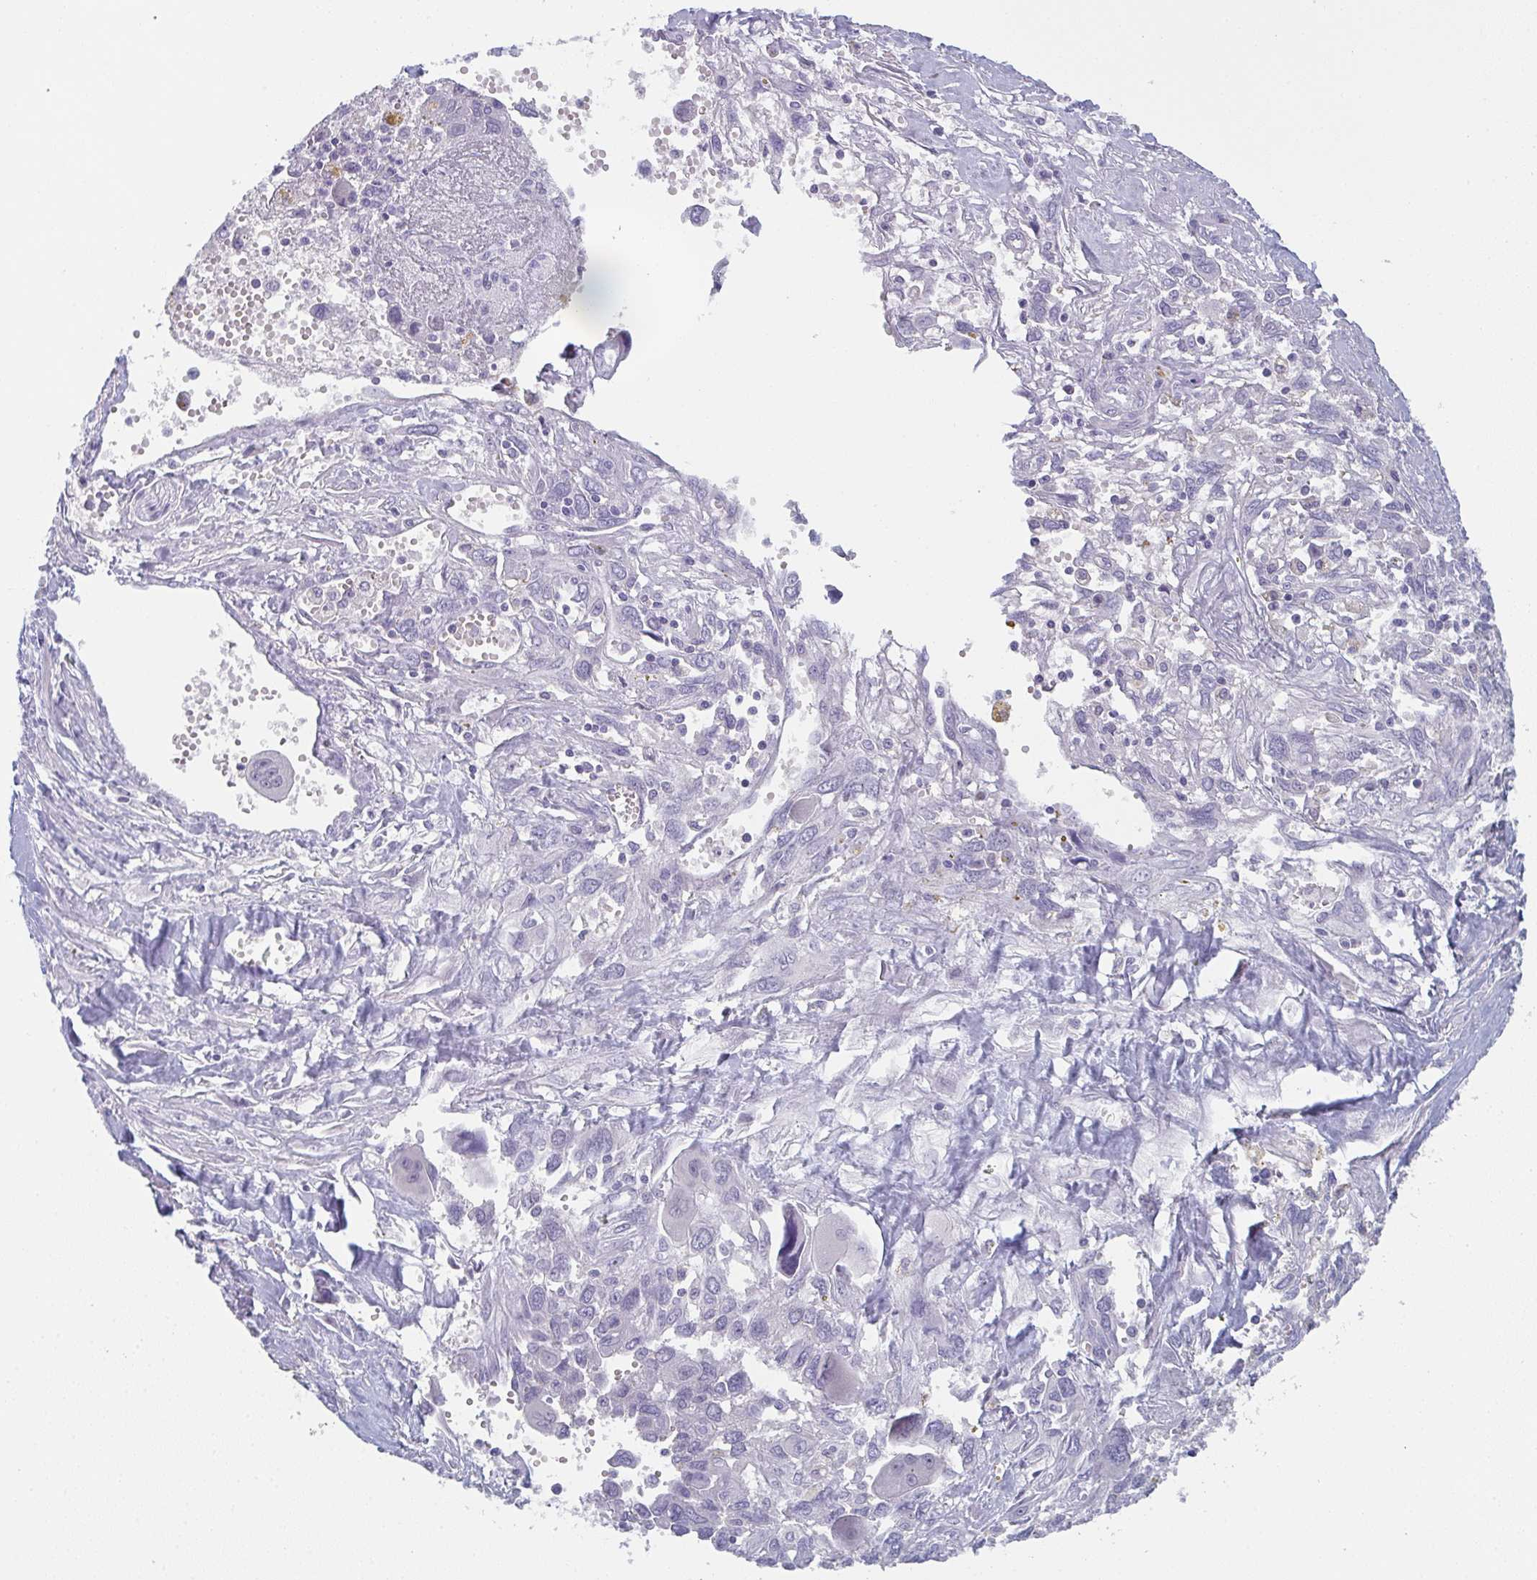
{"staining": {"intensity": "negative", "quantity": "none", "location": "none"}, "tissue": "pancreatic cancer", "cell_type": "Tumor cells", "image_type": "cancer", "snomed": [{"axis": "morphology", "description": "Adenocarcinoma, NOS"}, {"axis": "topography", "description": "Pancreas"}], "caption": "This is an immunohistochemistry (IHC) image of pancreatic cancer (adenocarcinoma). There is no positivity in tumor cells.", "gene": "DYDC2", "patient": {"sex": "female", "age": 47}}